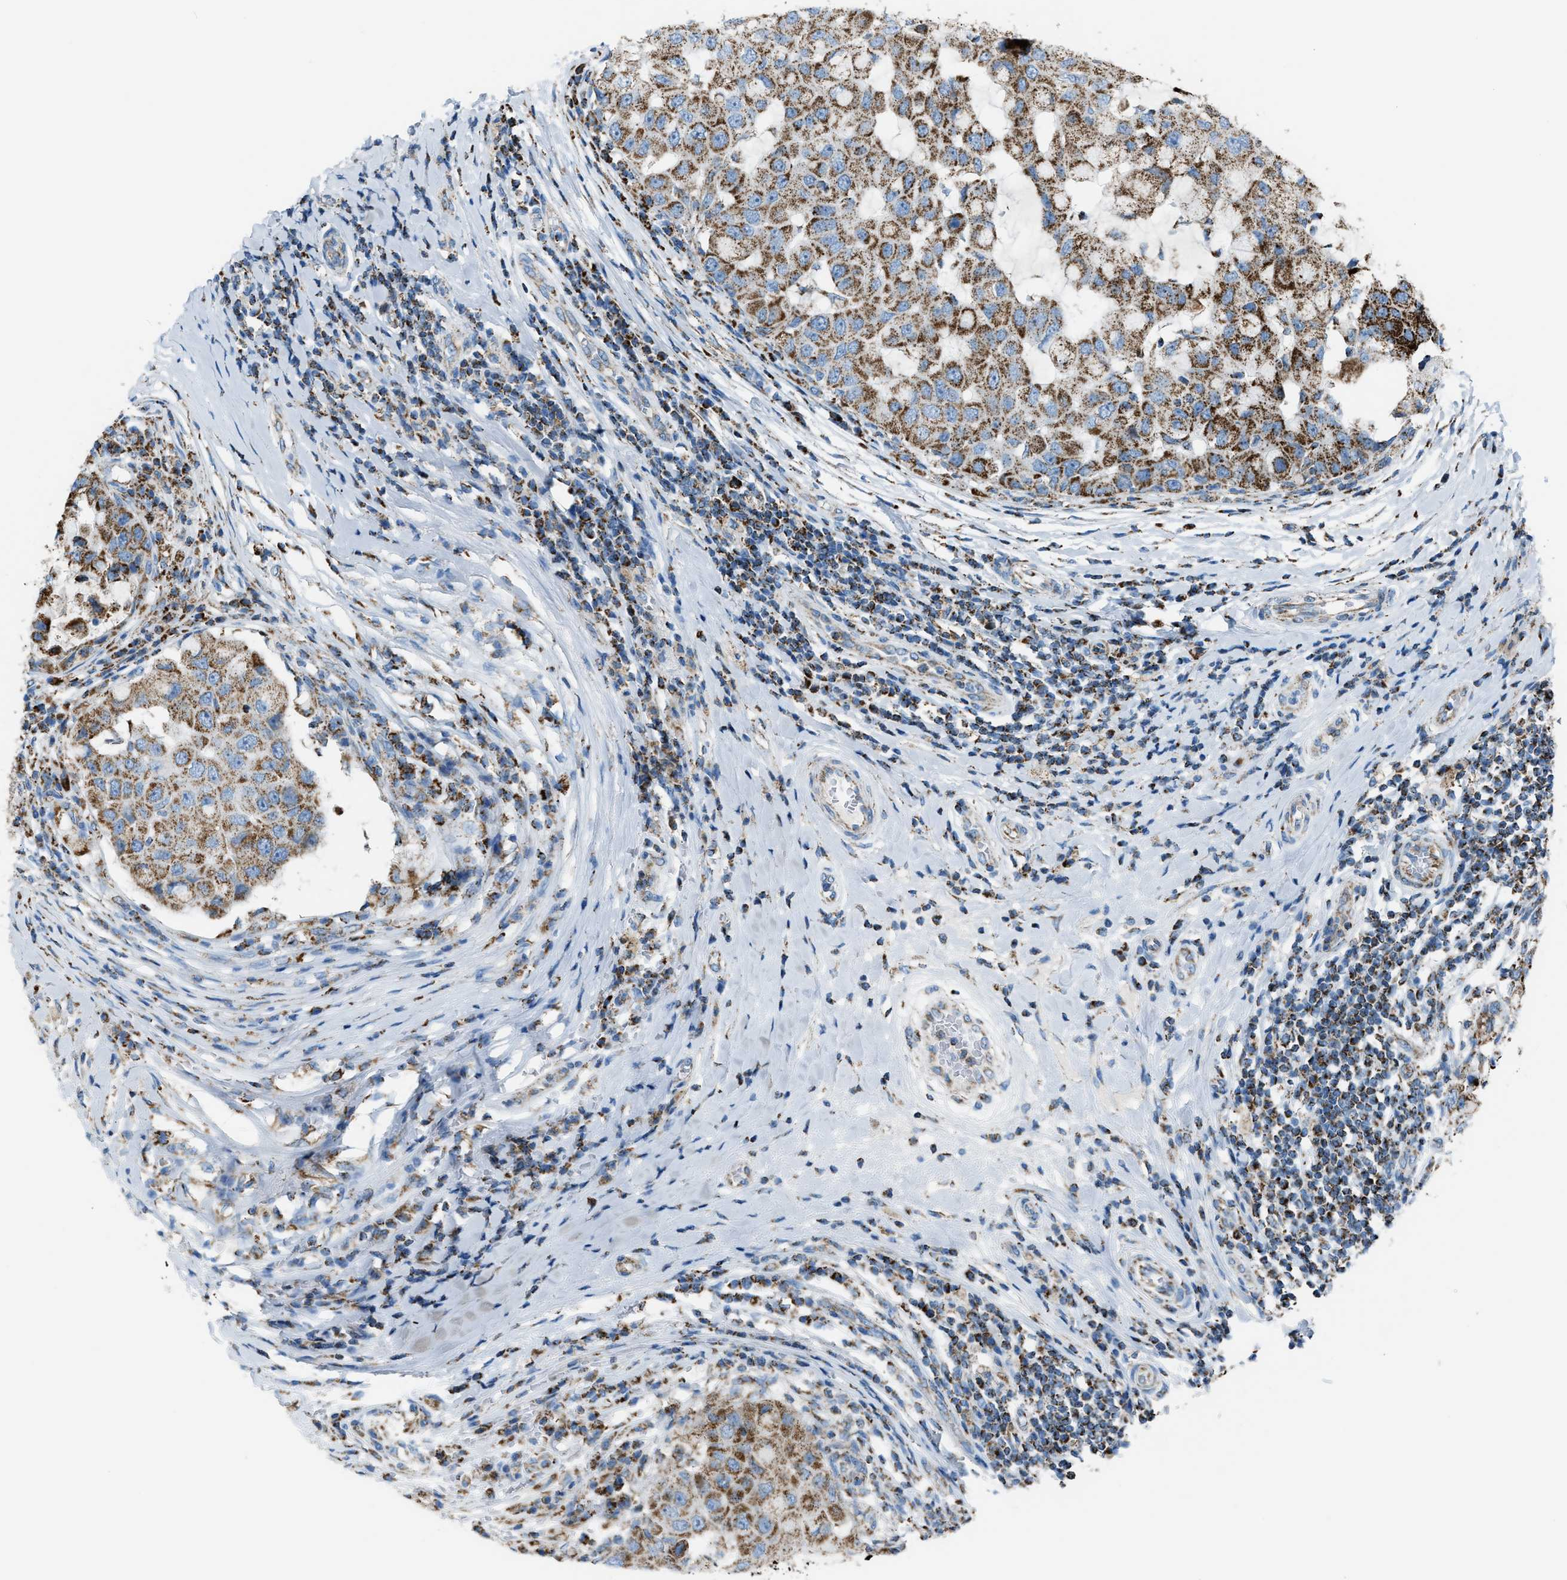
{"staining": {"intensity": "moderate", "quantity": ">75%", "location": "cytoplasmic/membranous"}, "tissue": "breast cancer", "cell_type": "Tumor cells", "image_type": "cancer", "snomed": [{"axis": "morphology", "description": "Duct carcinoma"}, {"axis": "topography", "description": "Breast"}], "caption": "Protein expression analysis of human breast cancer reveals moderate cytoplasmic/membranous positivity in approximately >75% of tumor cells.", "gene": "MDH2", "patient": {"sex": "female", "age": 27}}